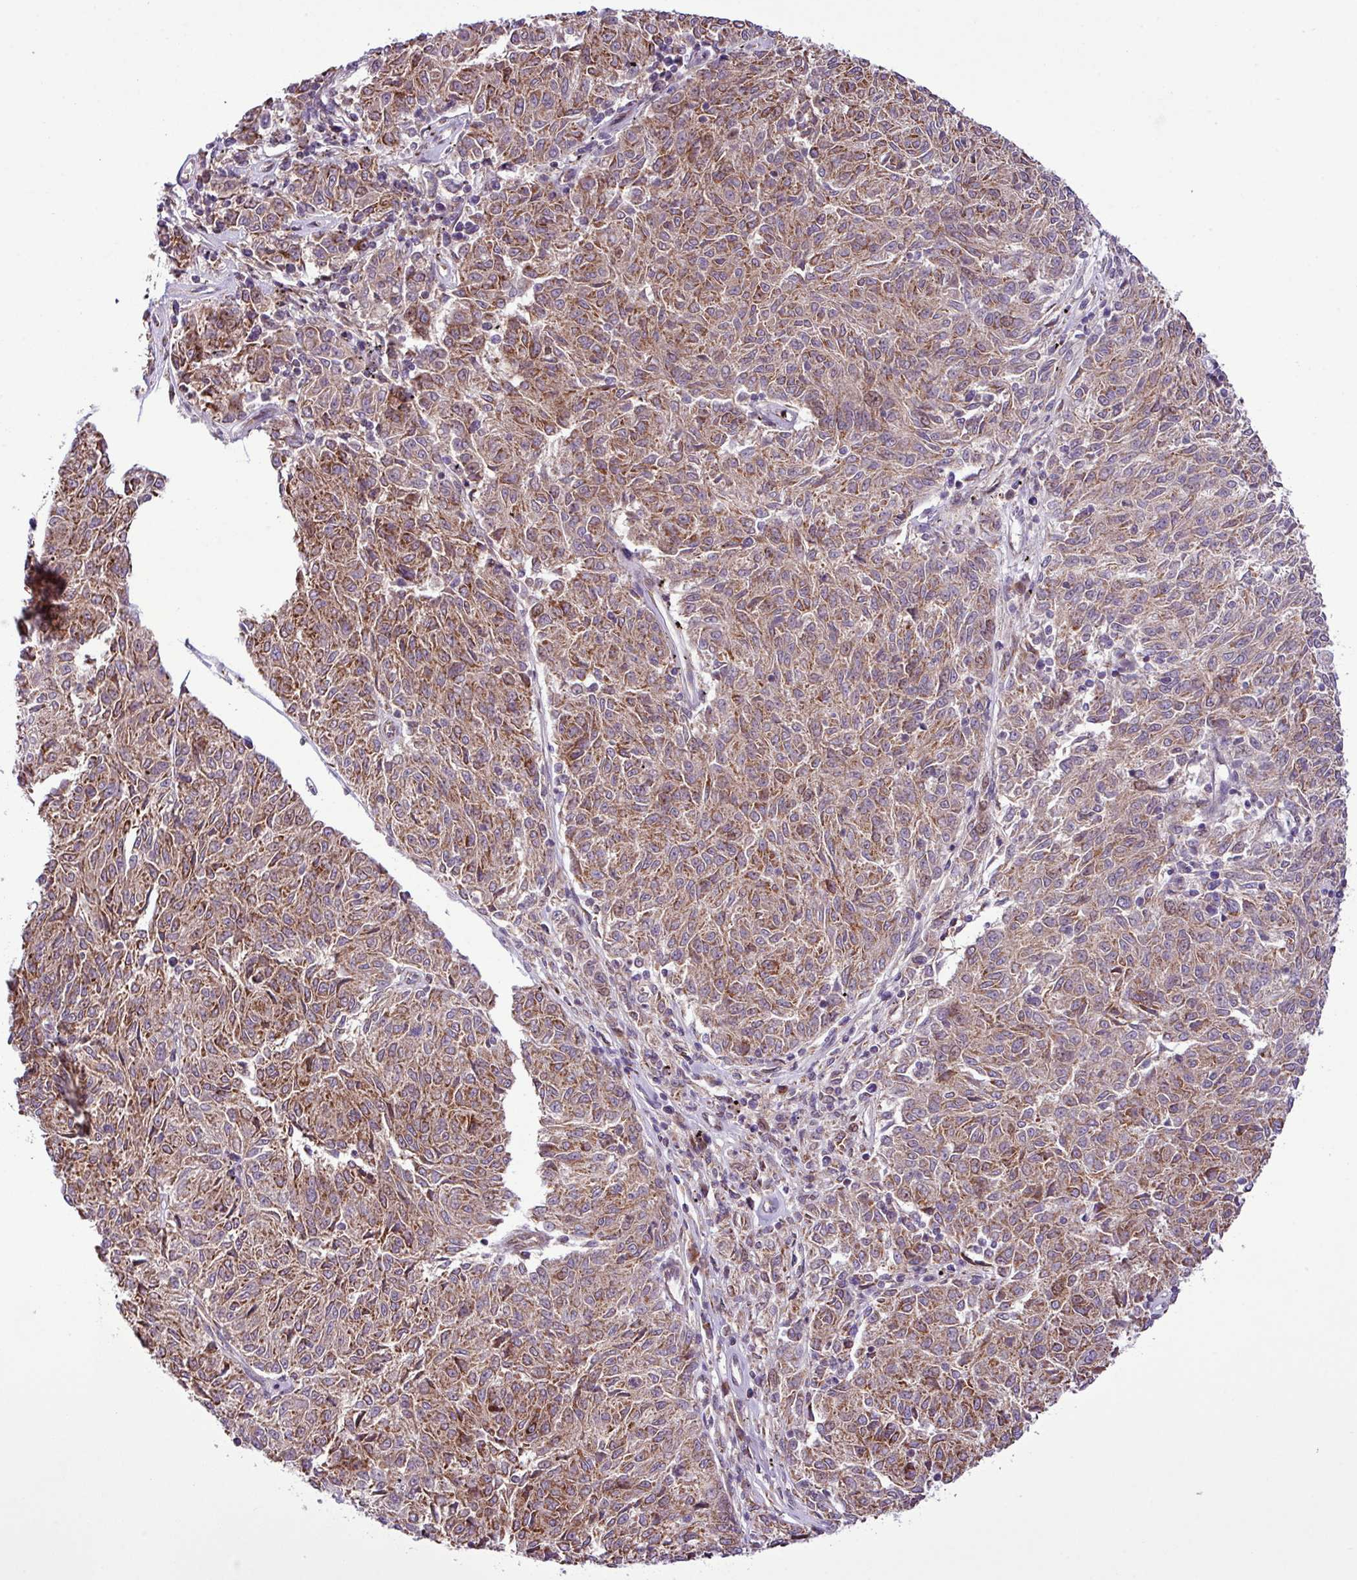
{"staining": {"intensity": "moderate", "quantity": ">75%", "location": "cytoplasmic/membranous"}, "tissue": "melanoma", "cell_type": "Tumor cells", "image_type": "cancer", "snomed": [{"axis": "morphology", "description": "Malignant melanoma, NOS"}, {"axis": "topography", "description": "Skin"}], "caption": "The micrograph shows immunohistochemical staining of melanoma. There is moderate cytoplasmic/membranous positivity is present in about >75% of tumor cells. (DAB IHC, brown staining for protein, blue staining for nuclei).", "gene": "B3GNT9", "patient": {"sex": "female", "age": 72}}